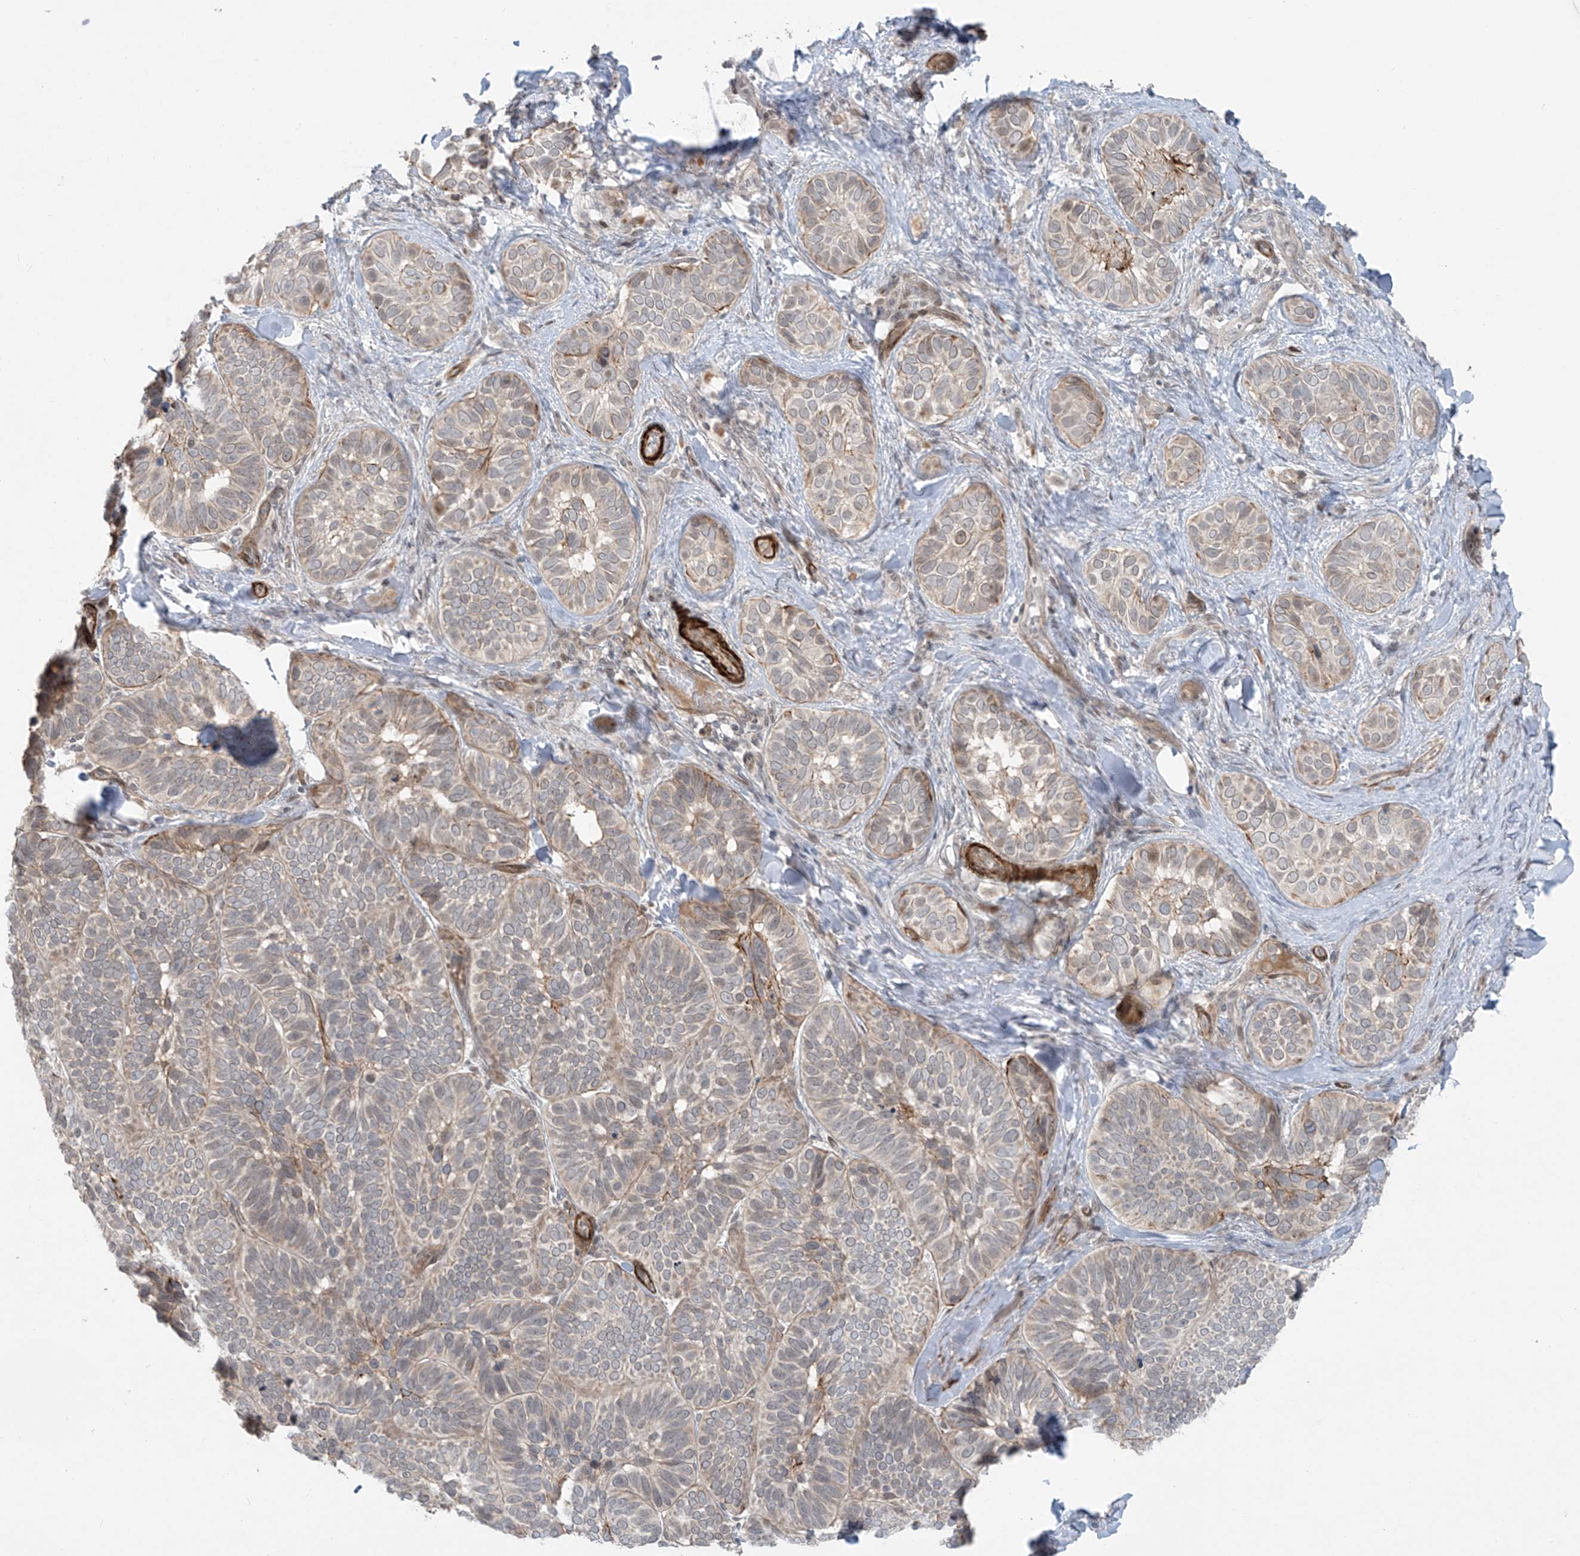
{"staining": {"intensity": "weak", "quantity": "25%-75%", "location": "cytoplasmic/membranous"}, "tissue": "skin cancer", "cell_type": "Tumor cells", "image_type": "cancer", "snomed": [{"axis": "morphology", "description": "Basal cell carcinoma"}, {"axis": "topography", "description": "Skin"}], "caption": "This photomicrograph demonstrates skin cancer stained with immunohistochemistry to label a protein in brown. The cytoplasmic/membranous of tumor cells show weak positivity for the protein. Nuclei are counter-stained blue.", "gene": "RASGEF1A", "patient": {"sex": "male", "age": 62}}